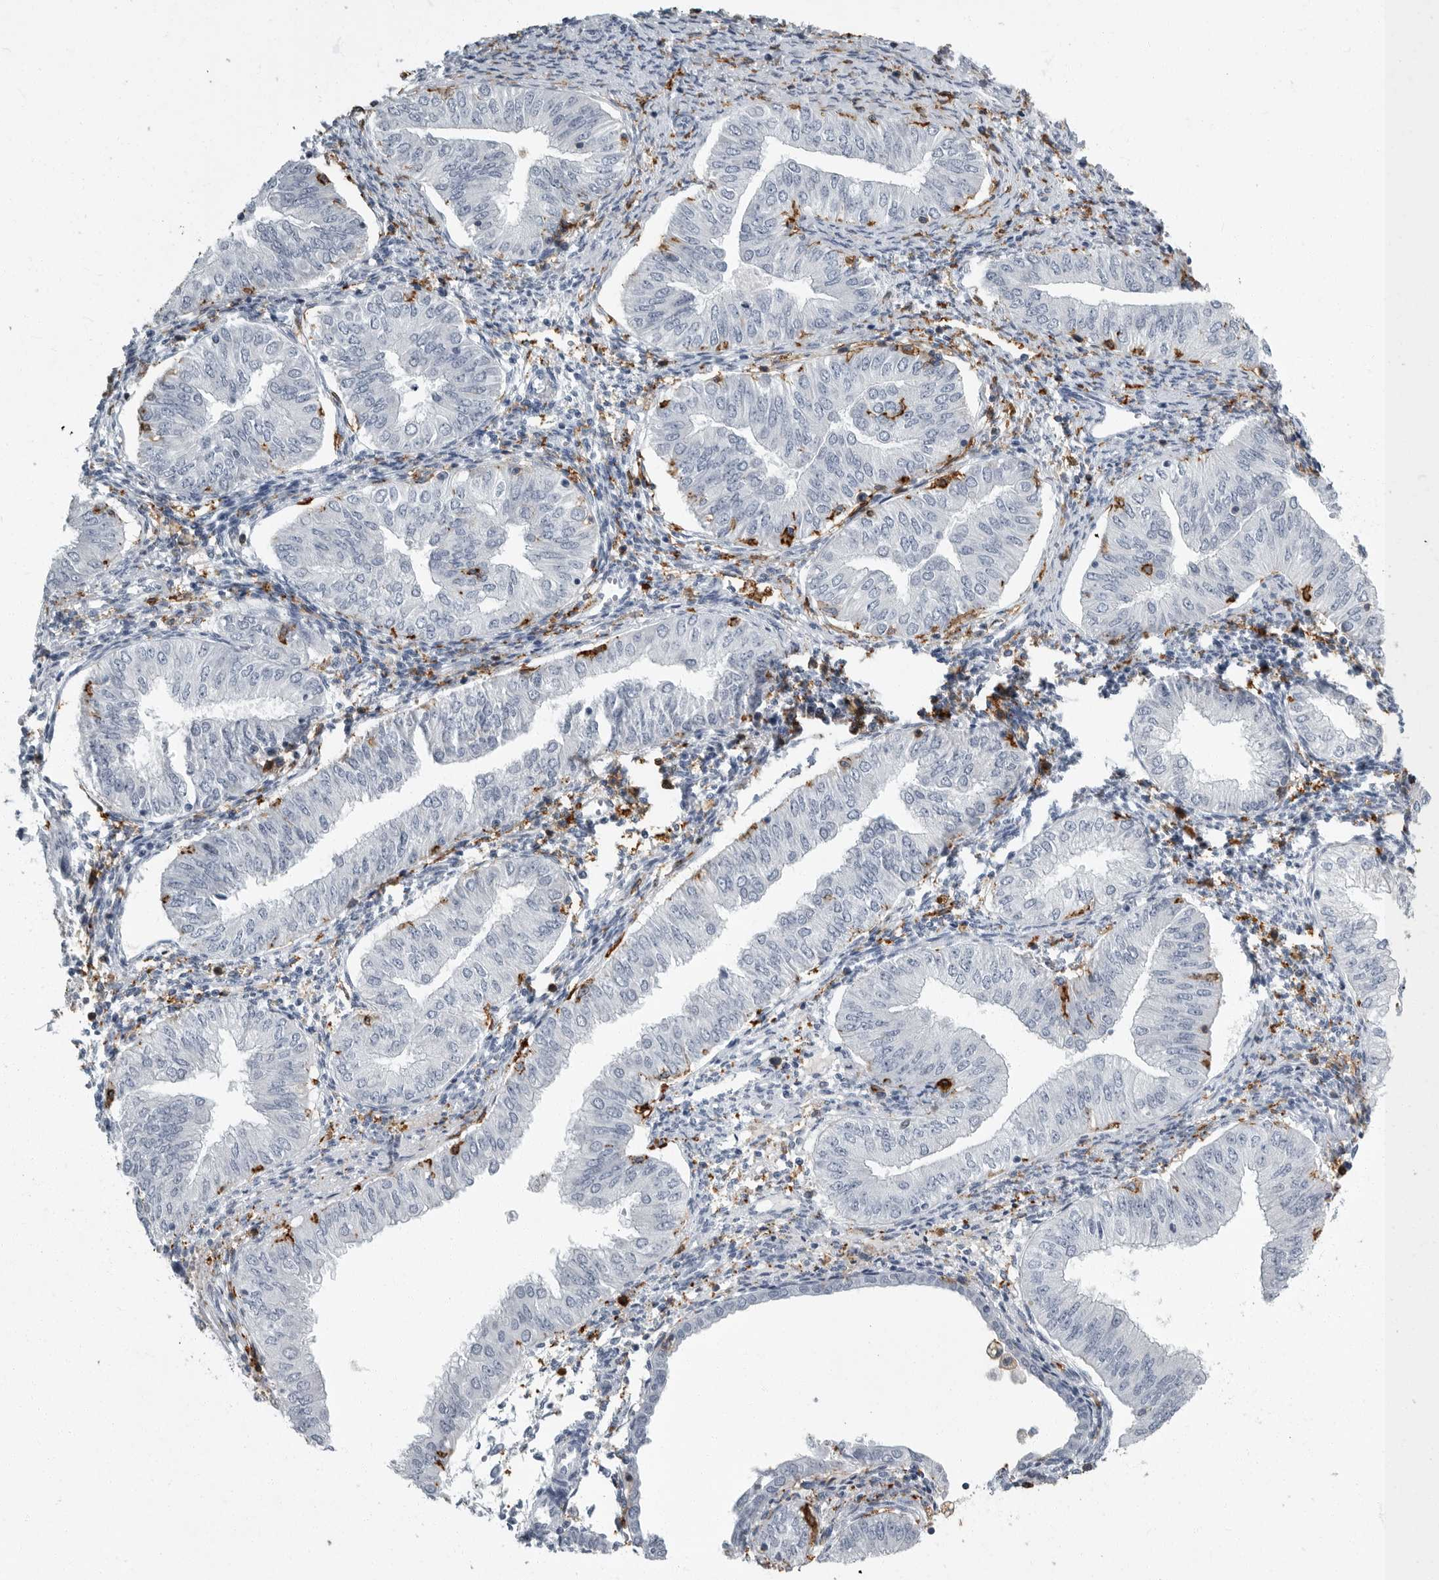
{"staining": {"intensity": "negative", "quantity": "none", "location": "none"}, "tissue": "endometrial cancer", "cell_type": "Tumor cells", "image_type": "cancer", "snomed": [{"axis": "morphology", "description": "Normal tissue, NOS"}, {"axis": "morphology", "description": "Adenocarcinoma, NOS"}, {"axis": "topography", "description": "Endometrium"}], "caption": "The micrograph displays no staining of tumor cells in endometrial cancer (adenocarcinoma).", "gene": "FCER1G", "patient": {"sex": "female", "age": 53}}